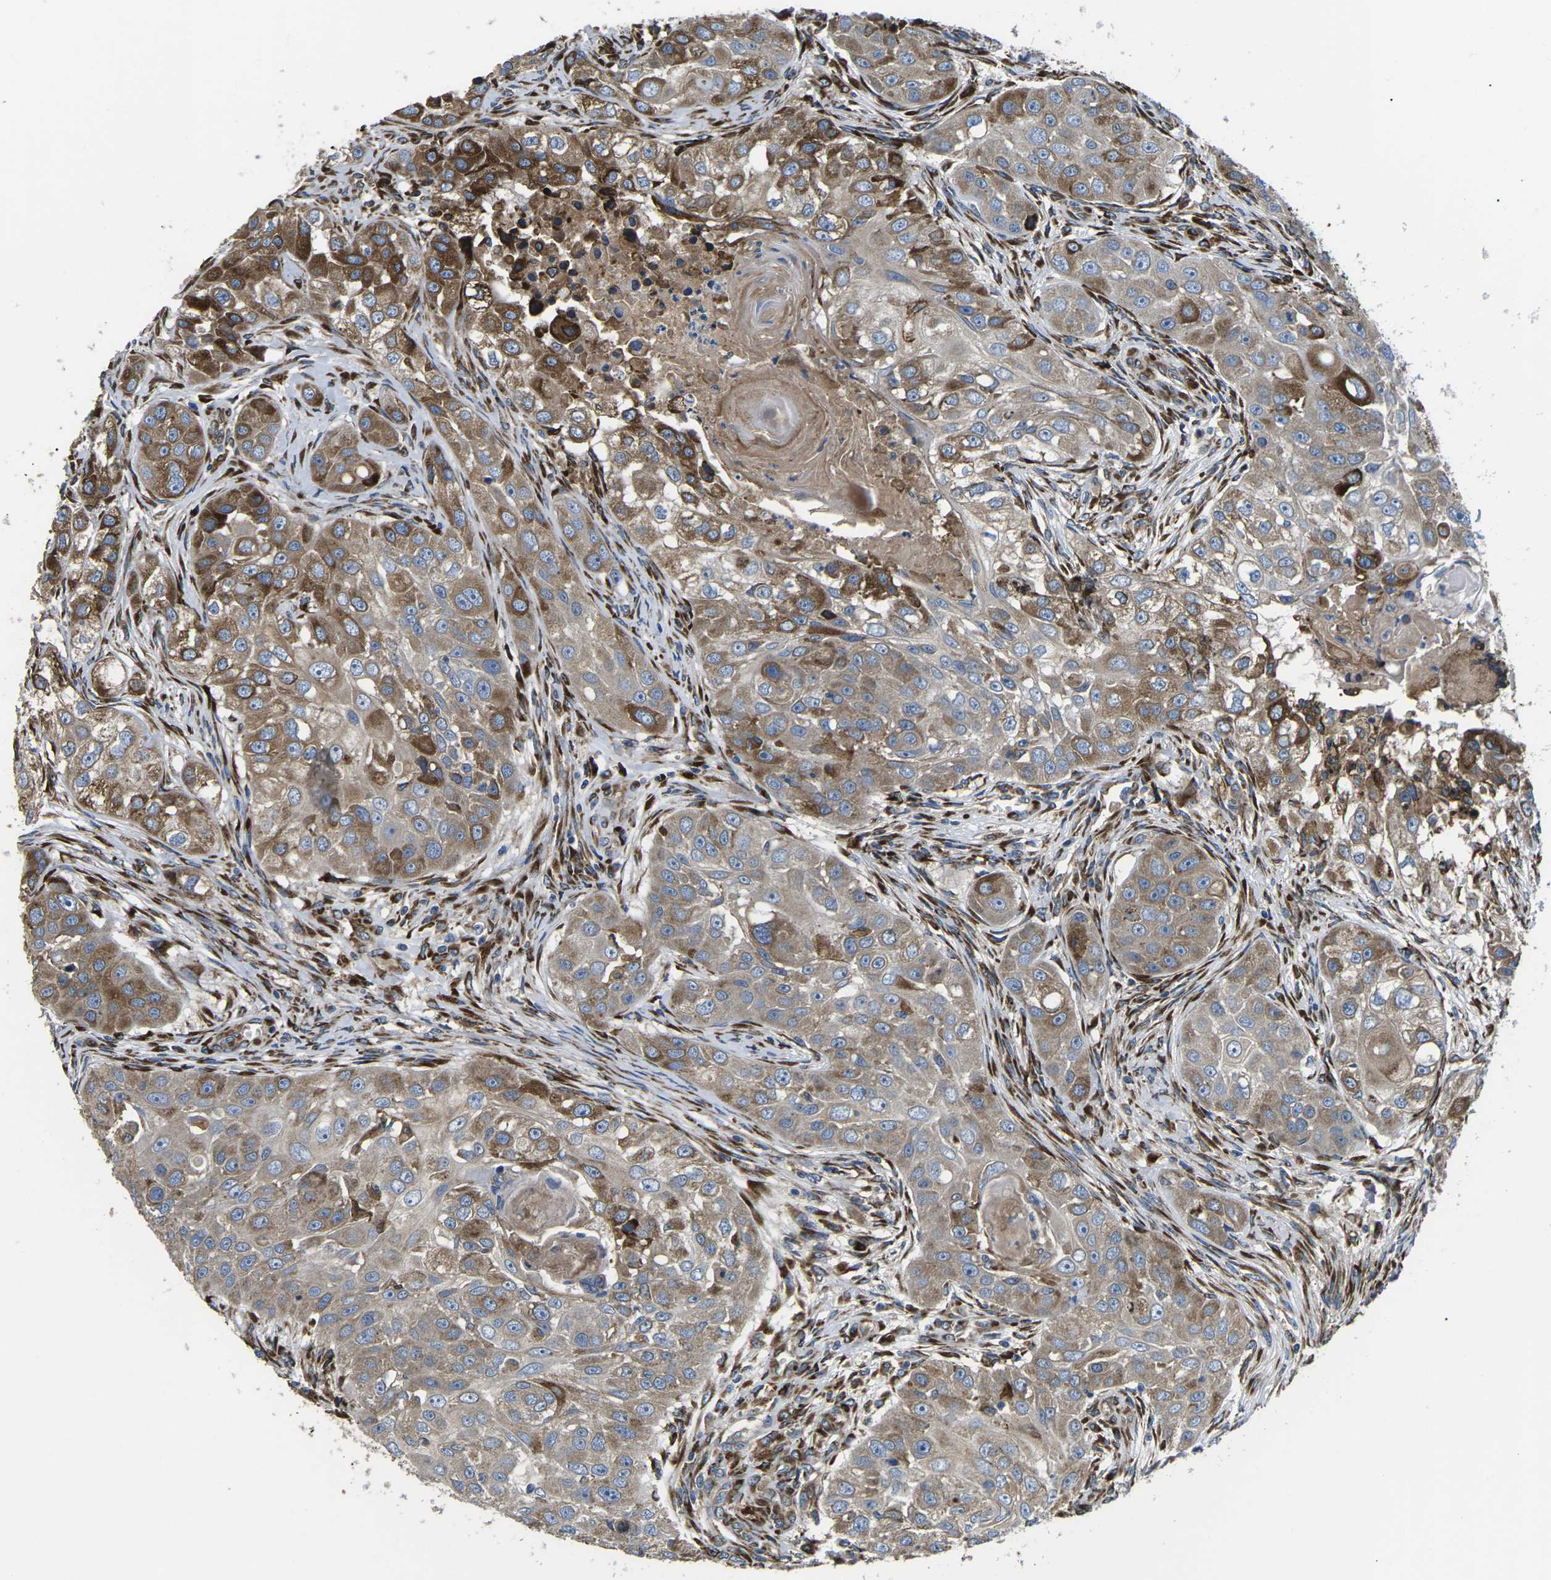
{"staining": {"intensity": "moderate", "quantity": ">75%", "location": "cytoplasmic/membranous"}, "tissue": "head and neck cancer", "cell_type": "Tumor cells", "image_type": "cancer", "snomed": [{"axis": "morphology", "description": "Normal tissue, NOS"}, {"axis": "morphology", "description": "Squamous cell carcinoma, NOS"}, {"axis": "topography", "description": "Skeletal muscle"}, {"axis": "topography", "description": "Head-Neck"}], "caption": "Immunohistochemistry photomicrograph of neoplastic tissue: human head and neck cancer (squamous cell carcinoma) stained using immunohistochemistry (IHC) displays medium levels of moderate protein expression localized specifically in the cytoplasmic/membranous of tumor cells, appearing as a cytoplasmic/membranous brown color.", "gene": "PDZD8", "patient": {"sex": "male", "age": 51}}